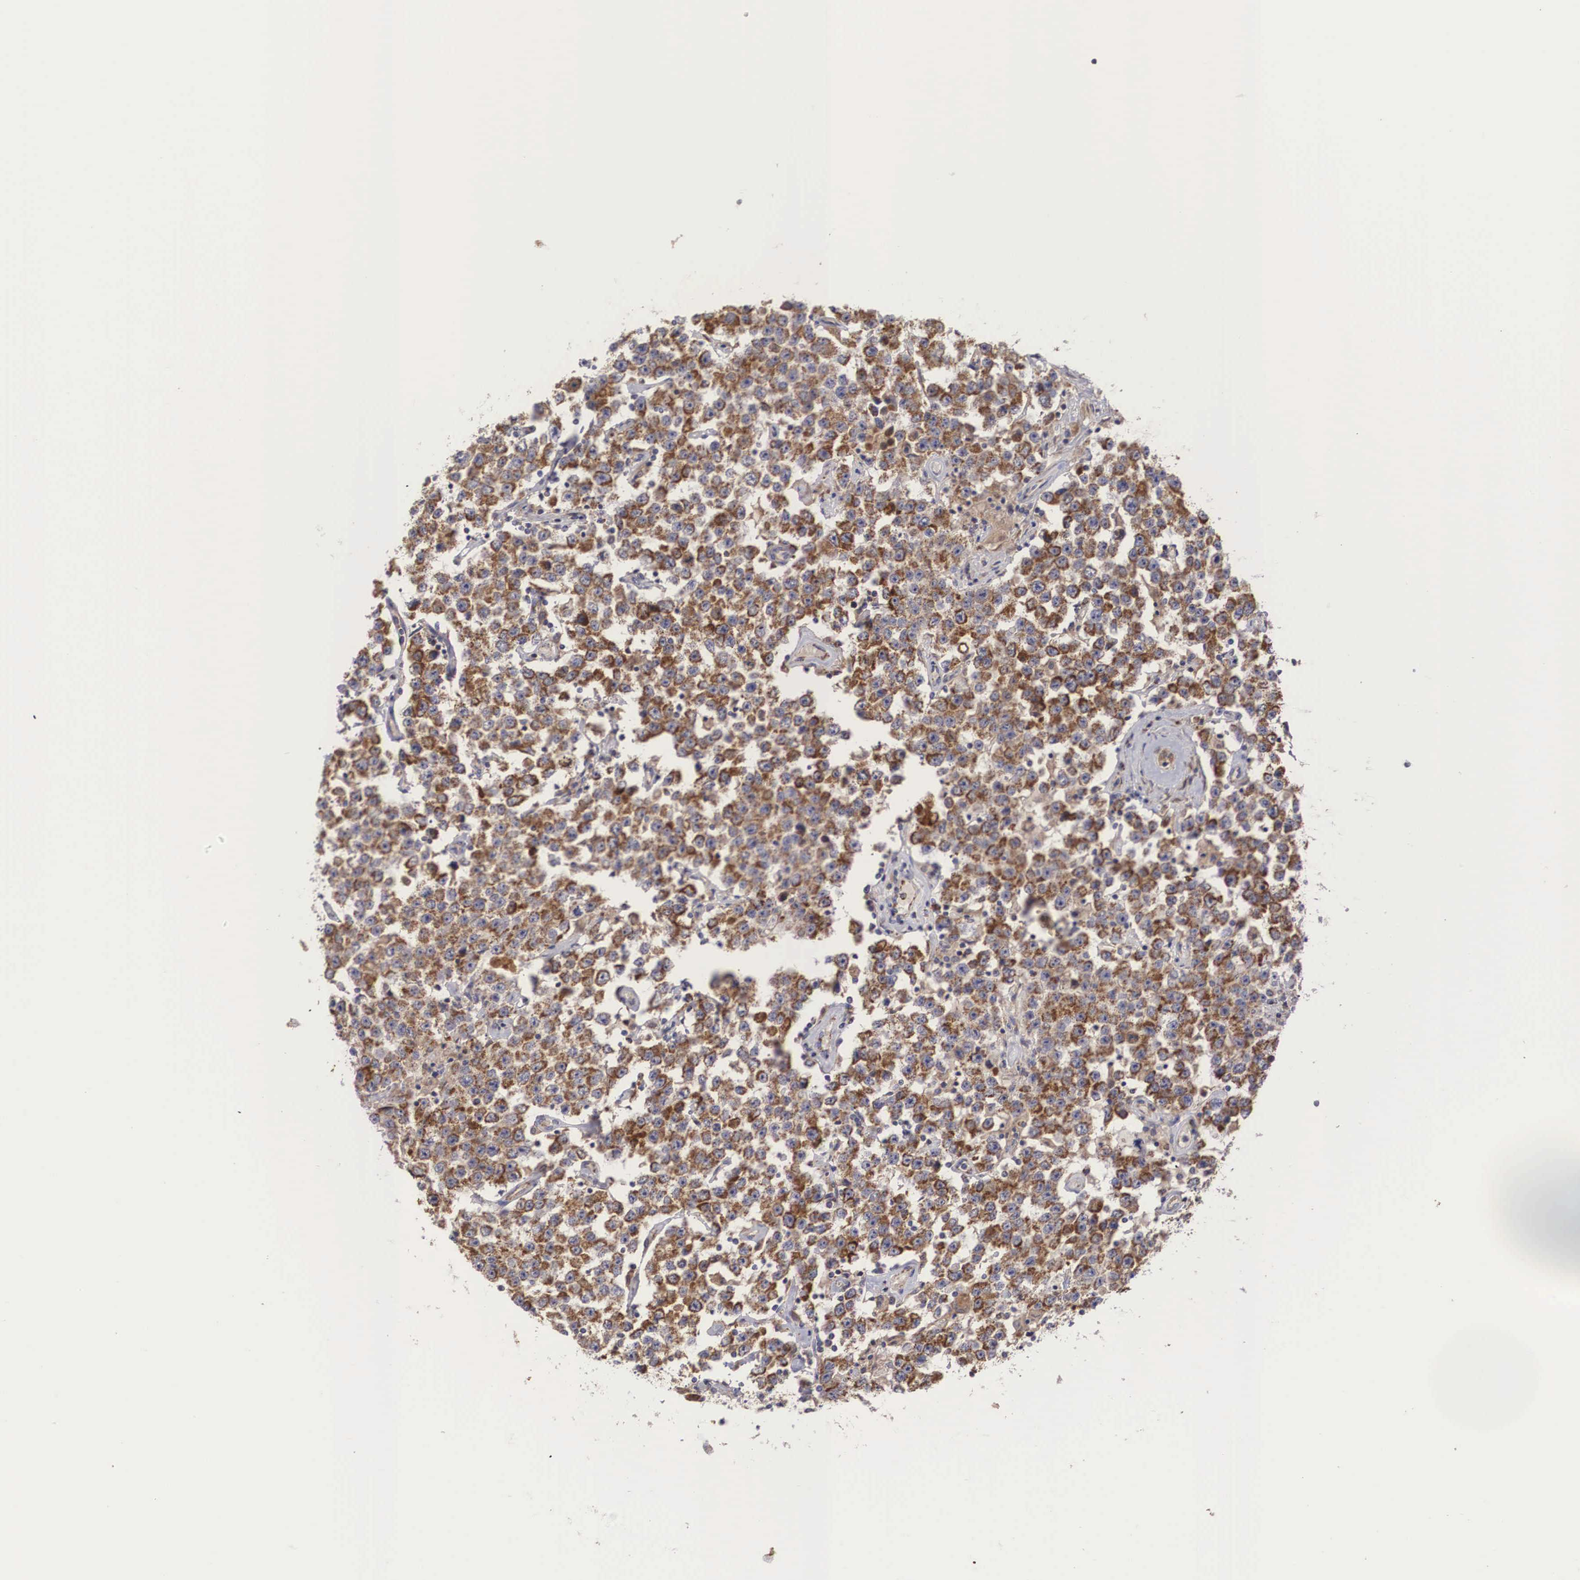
{"staining": {"intensity": "strong", "quantity": ">75%", "location": "cytoplasmic/membranous"}, "tissue": "testis cancer", "cell_type": "Tumor cells", "image_type": "cancer", "snomed": [{"axis": "morphology", "description": "Seminoma, NOS"}, {"axis": "topography", "description": "Testis"}], "caption": "Brown immunohistochemical staining in testis cancer displays strong cytoplasmic/membranous positivity in about >75% of tumor cells. Nuclei are stained in blue.", "gene": "XPNPEP3", "patient": {"sex": "male", "age": 52}}